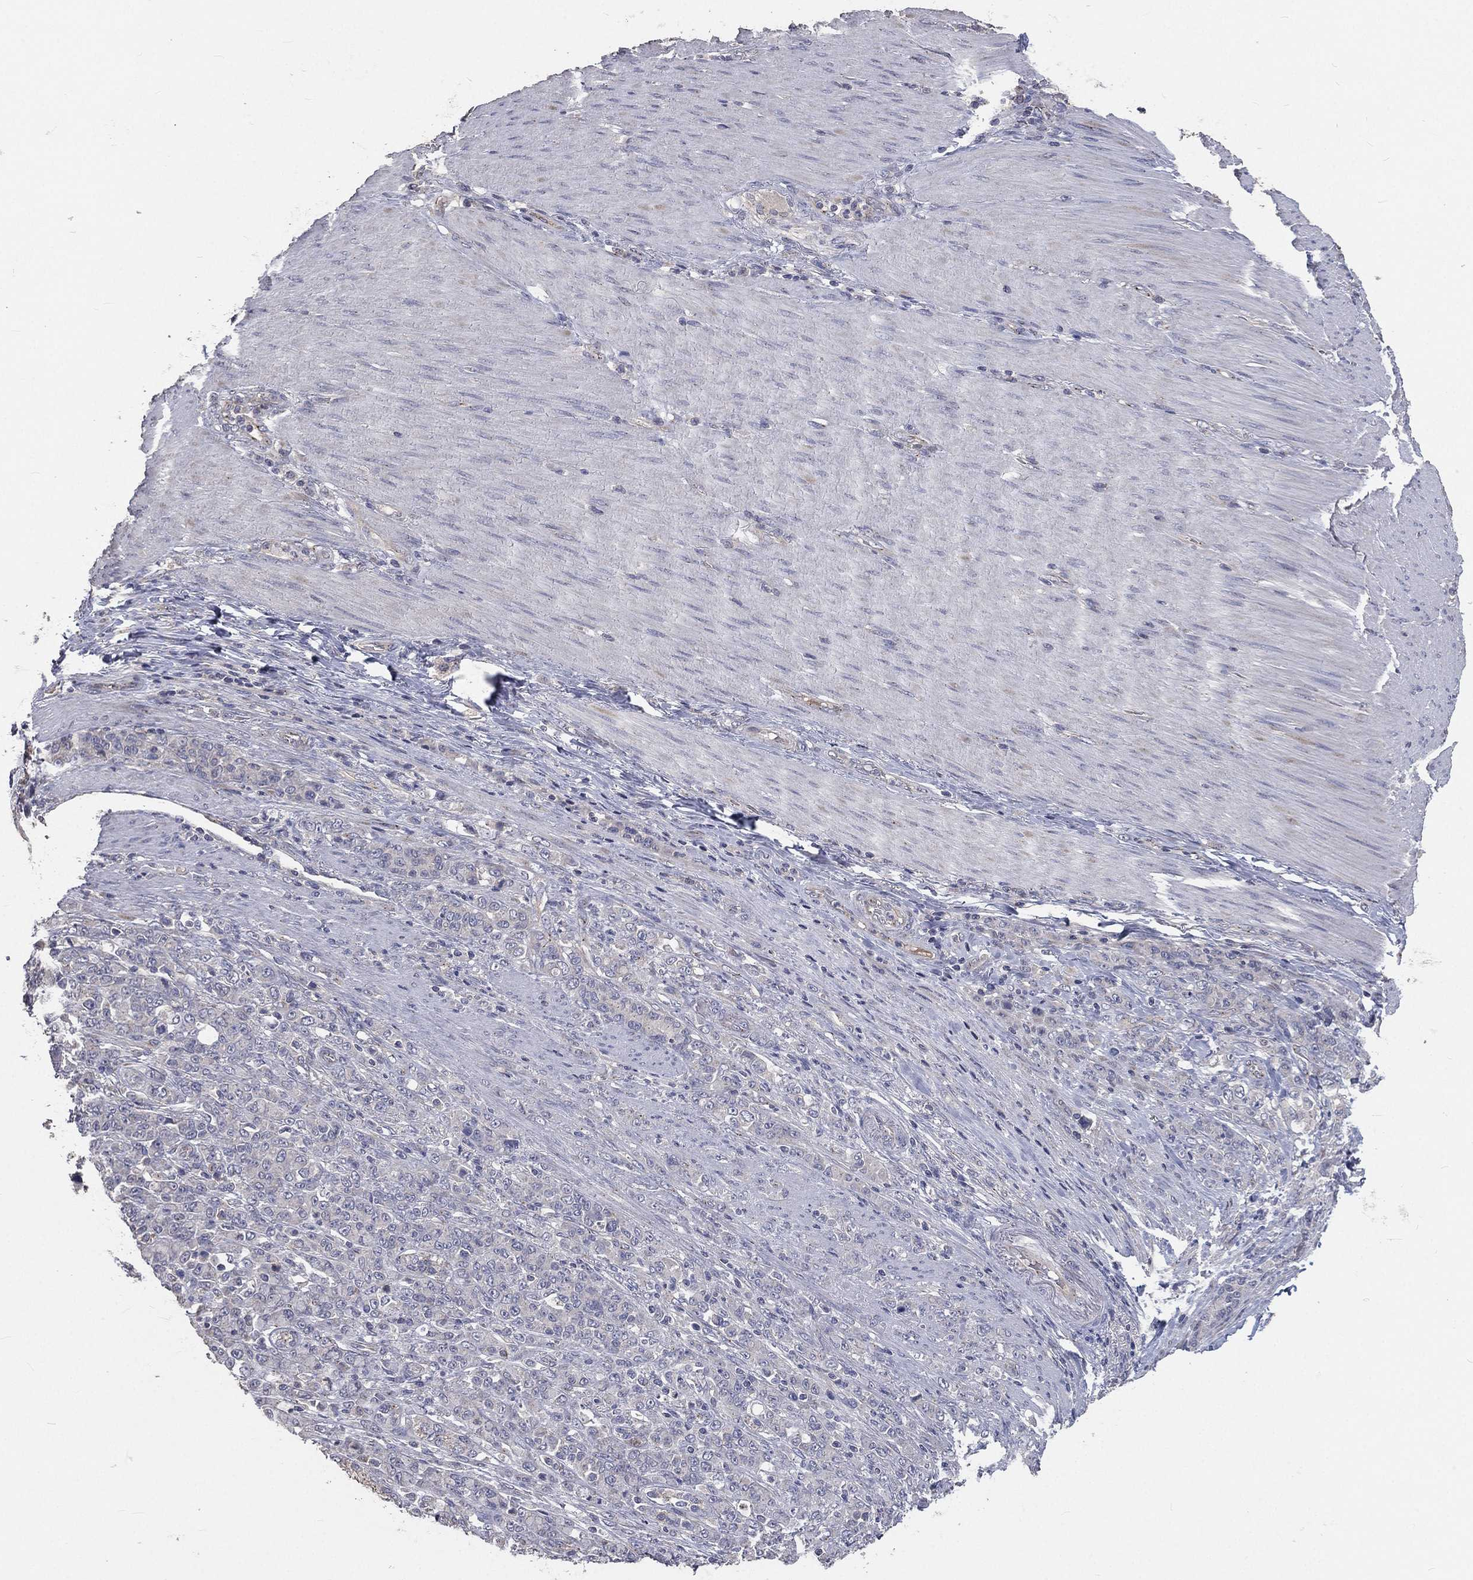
{"staining": {"intensity": "negative", "quantity": "none", "location": "none"}, "tissue": "stomach cancer", "cell_type": "Tumor cells", "image_type": "cancer", "snomed": [{"axis": "morphology", "description": "Normal tissue, NOS"}, {"axis": "morphology", "description": "Adenocarcinoma, NOS"}, {"axis": "topography", "description": "Stomach"}], "caption": "There is no significant staining in tumor cells of adenocarcinoma (stomach).", "gene": "CROCC", "patient": {"sex": "female", "age": 79}}